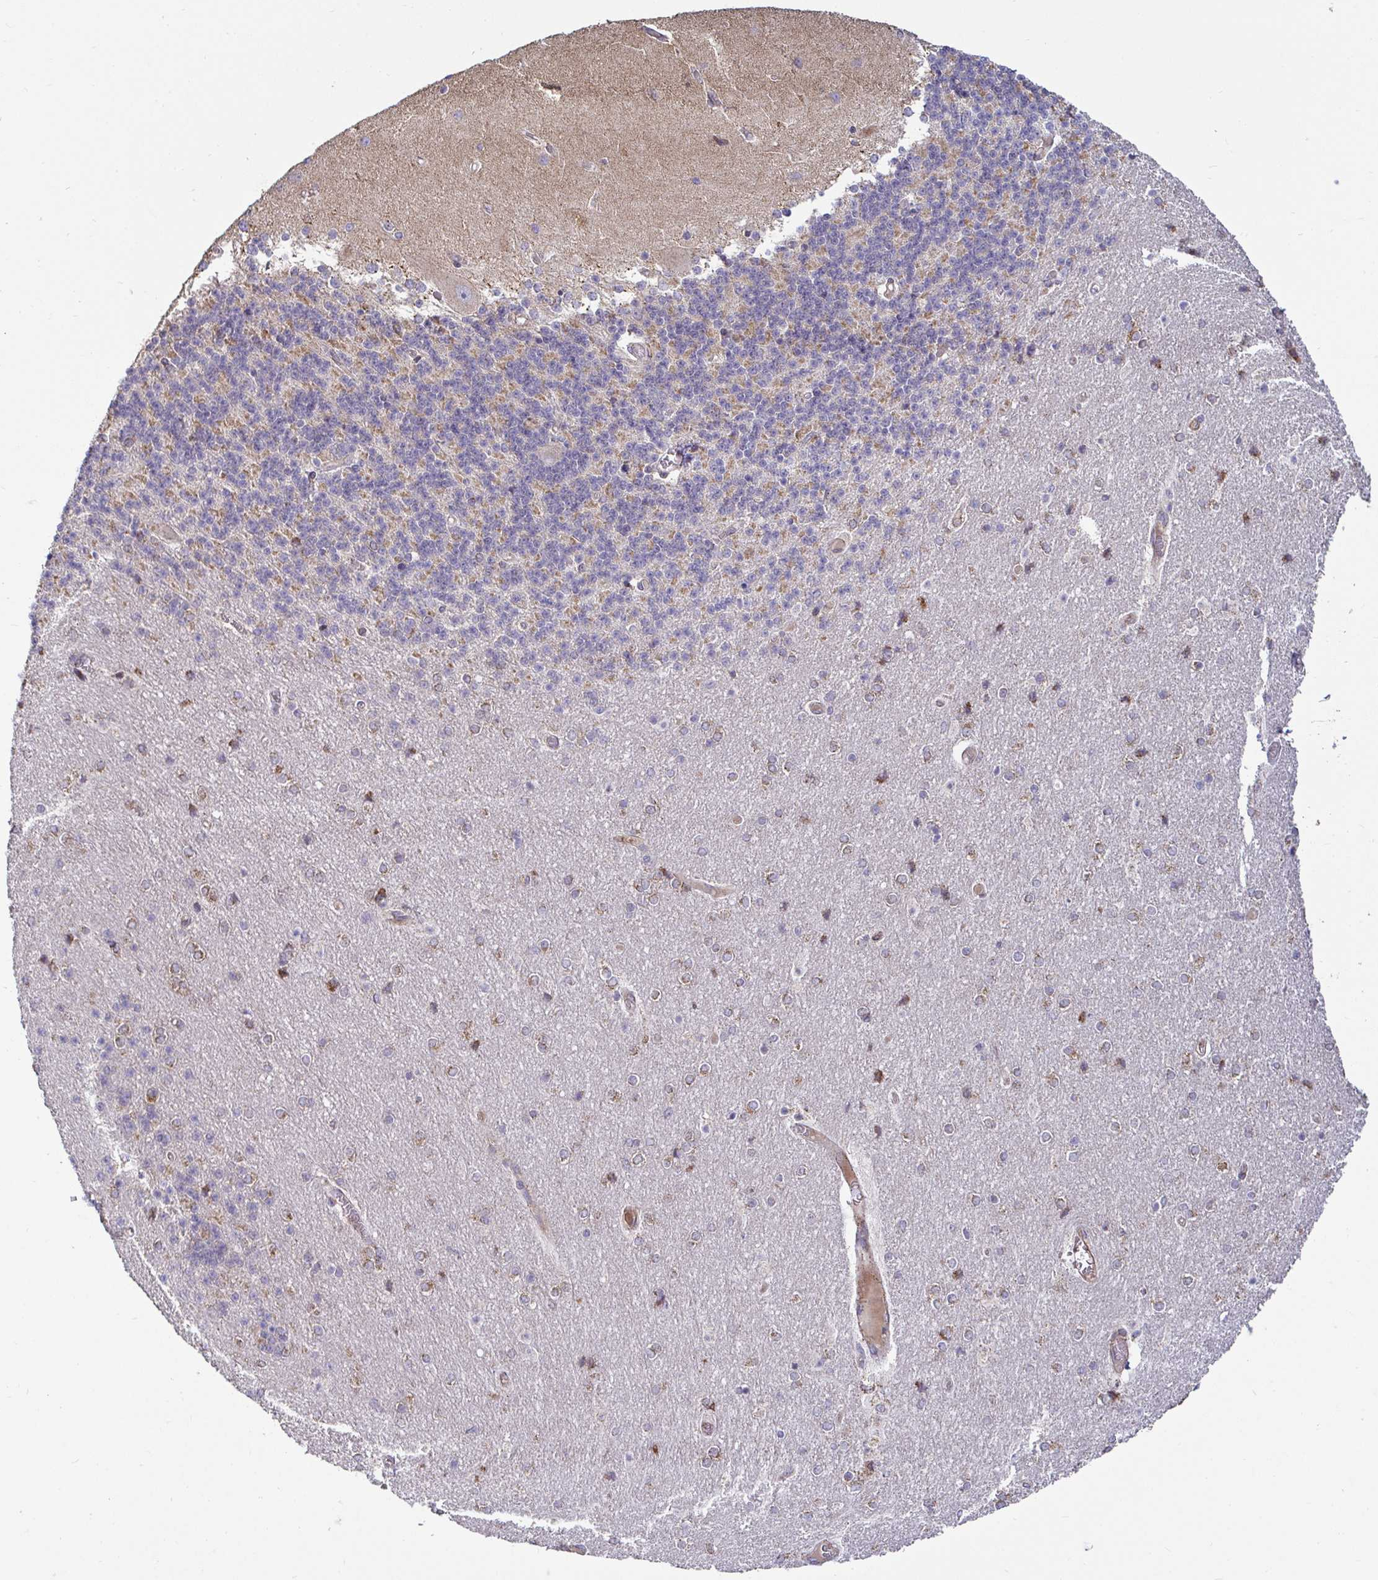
{"staining": {"intensity": "moderate", "quantity": "<25%", "location": "cytoplasmic/membranous"}, "tissue": "cerebellum", "cell_type": "Cells in granular layer", "image_type": "normal", "snomed": [{"axis": "morphology", "description": "Normal tissue, NOS"}, {"axis": "topography", "description": "Cerebellum"}], "caption": "Cerebellum stained with IHC displays moderate cytoplasmic/membranous expression in about <25% of cells in granular layer. (Brightfield microscopy of DAB IHC at high magnification).", "gene": "SPRY1", "patient": {"sex": "female", "age": 54}}